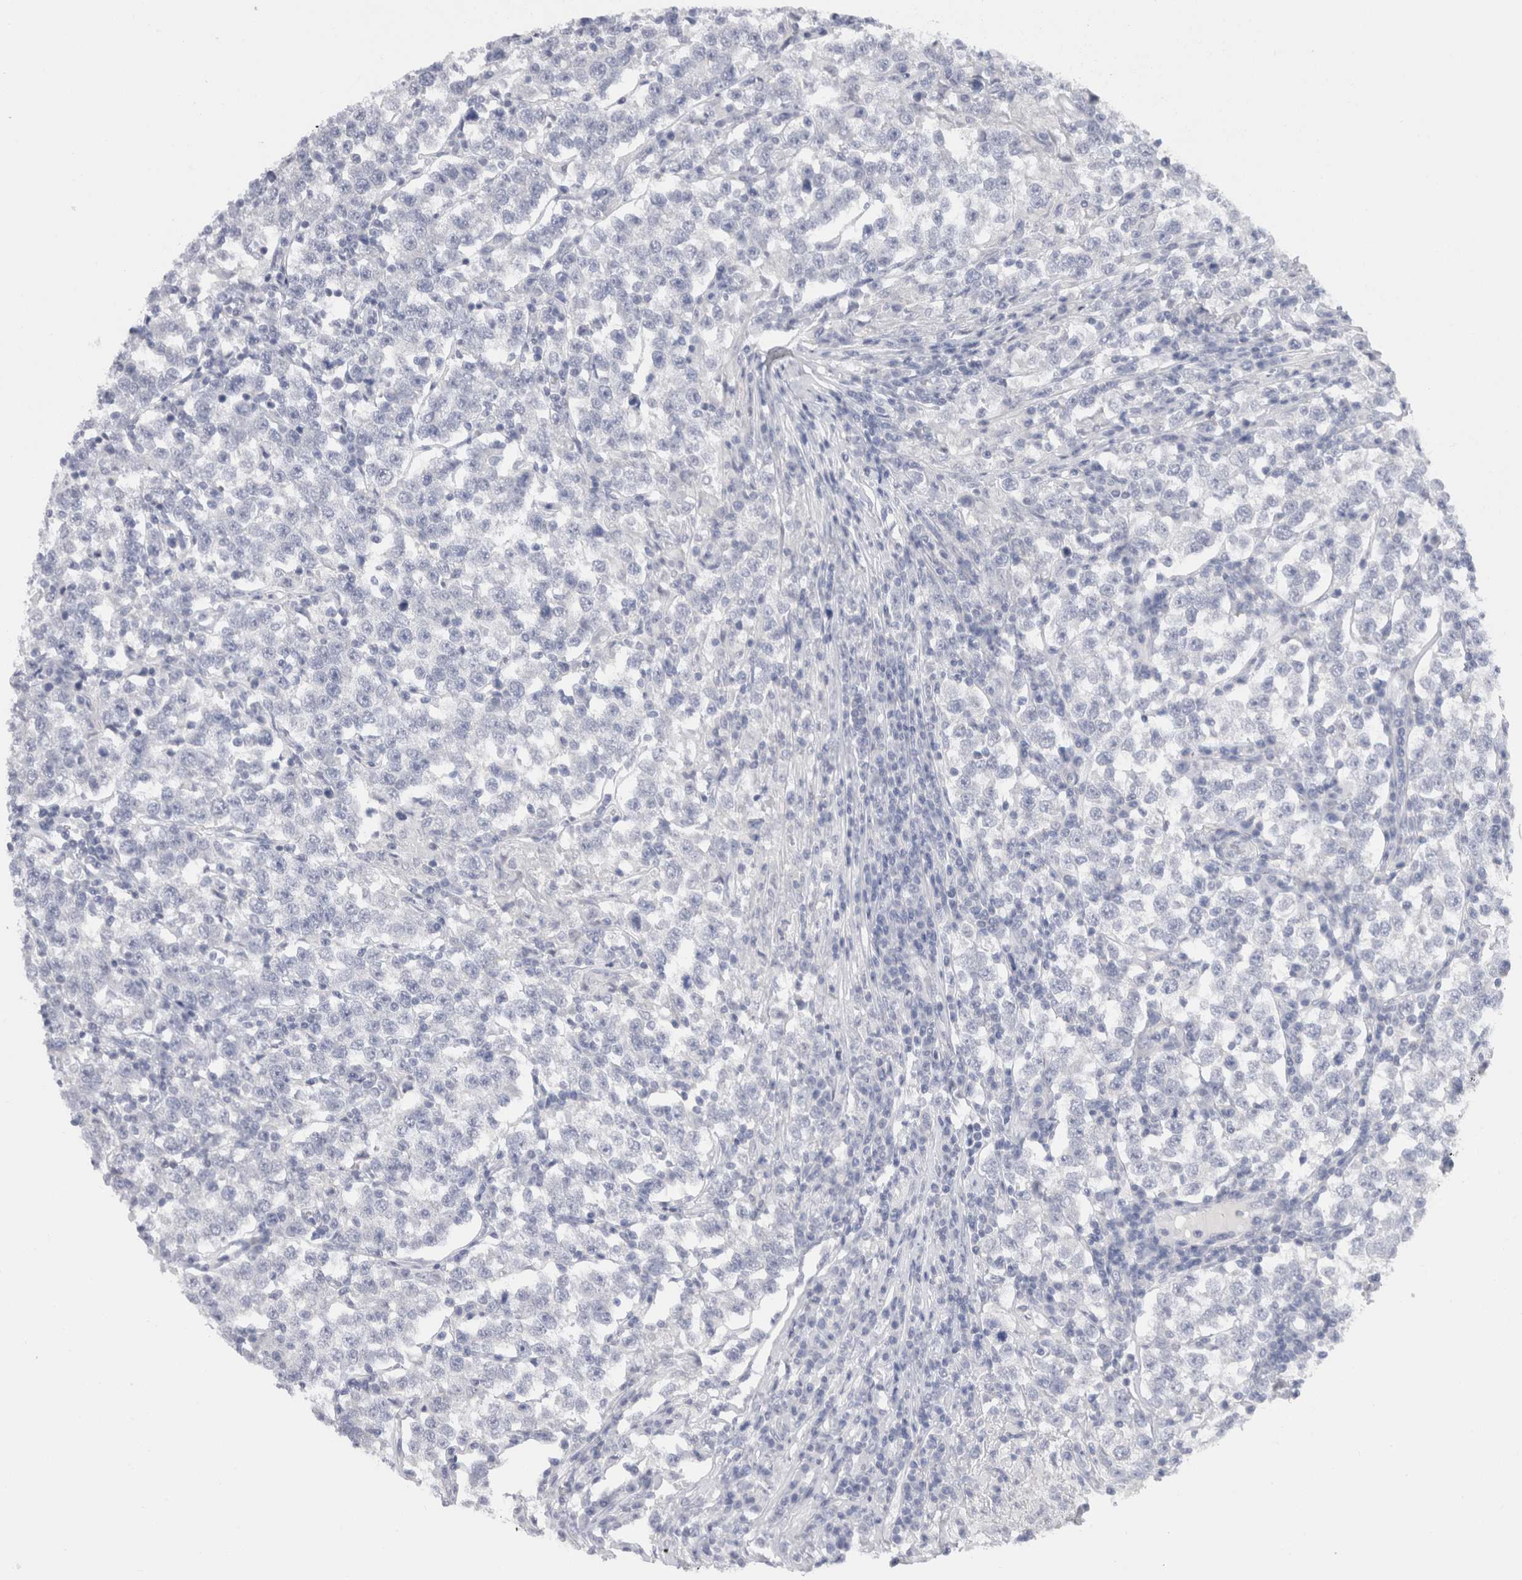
{"staining": {"intensity": "negative", "quantity": "none", "location": "none"}, "tissue": "testis cancer", "cell_type": "Tumor cells", "image_type": "cancer", "snomed": [{"axis": "morphology", "description": "Normal tissue, NOS"}, {"axis": "morphology", "description": "Seminoma, NOS"}, {"axis": "topography", "description": "Testis"}], "caption": "Tumor cells are negative for brown protein staining in testis seminoma.", "gene": "C9orf50", "patient": {"sex": "male", "age": 43}}